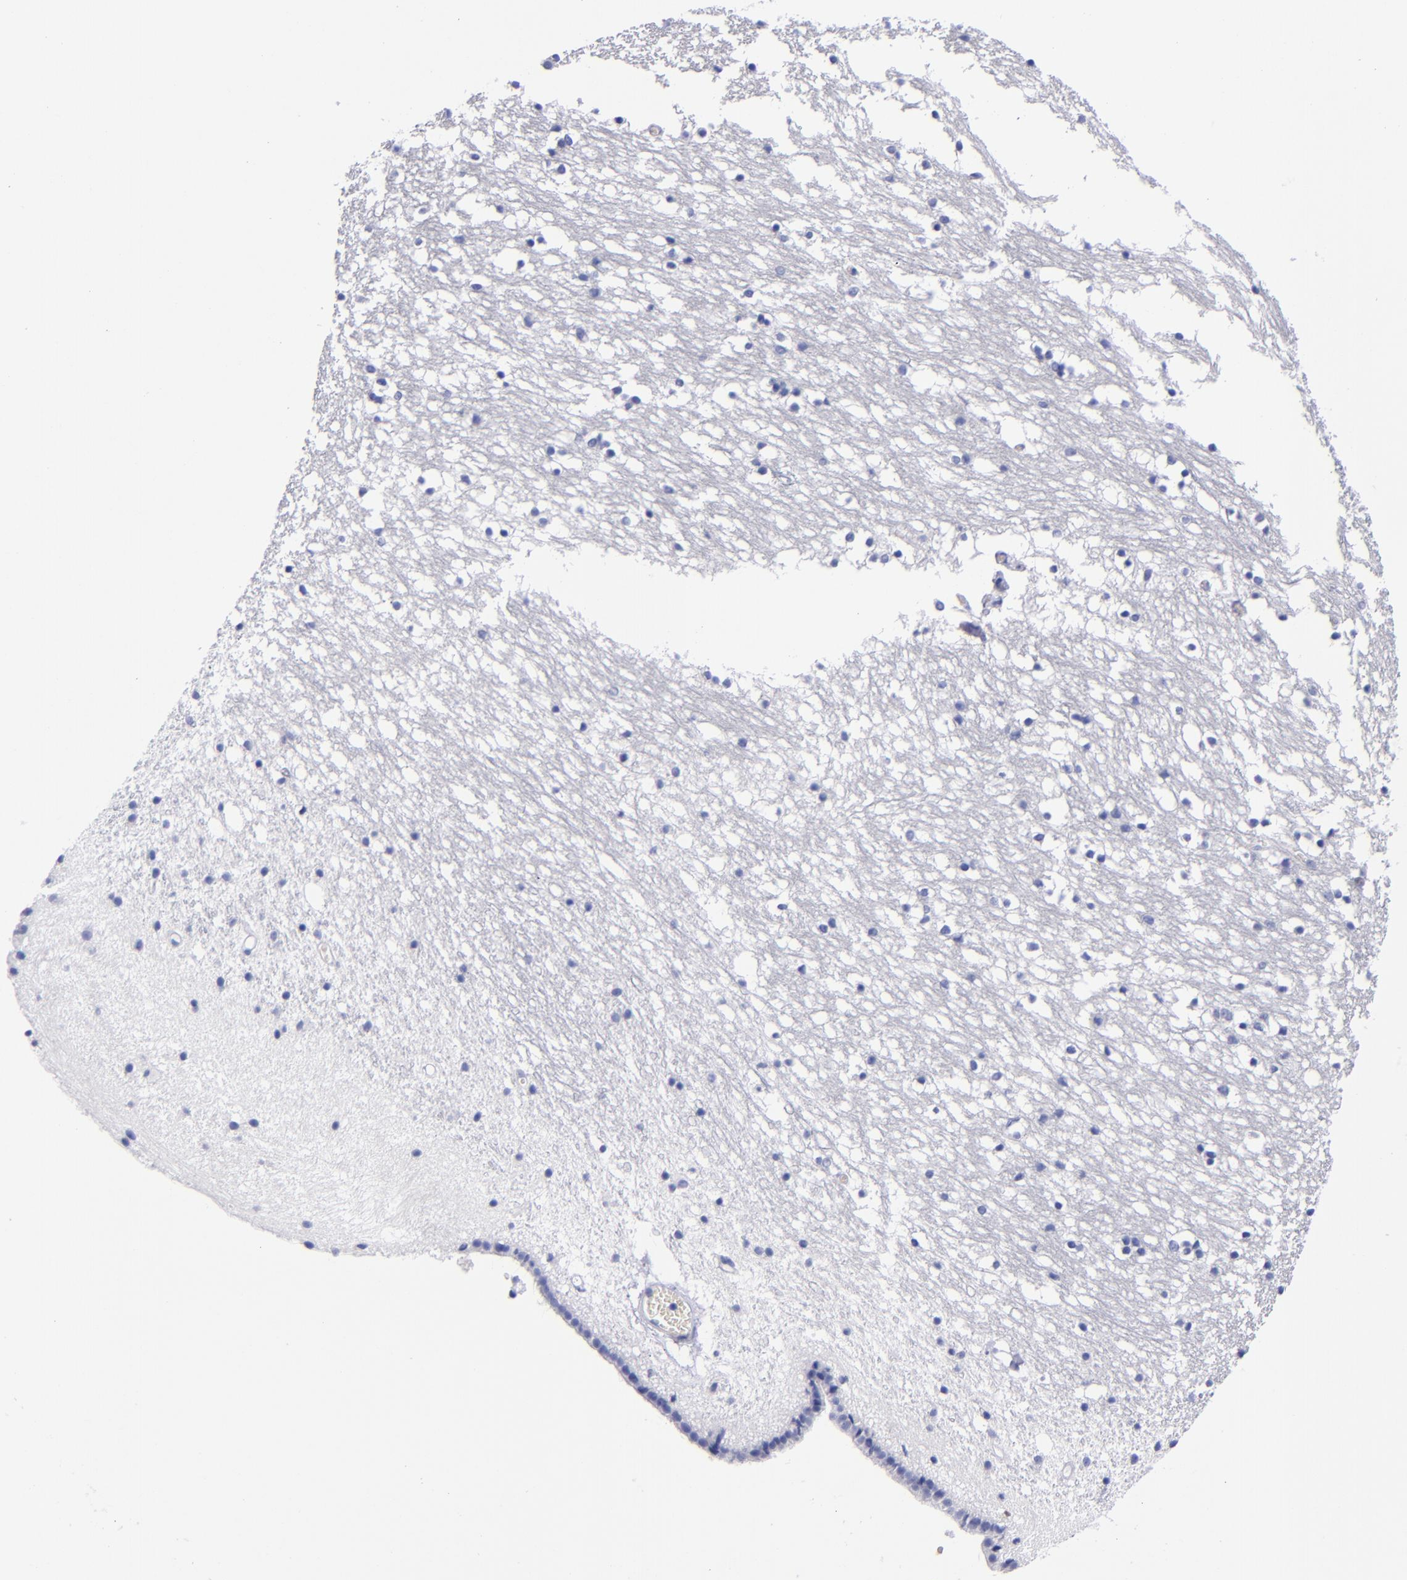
{"staining": {"intensity": "negative", "quantity": "none", "location": "none"}, "tissue": "caudate", "cell_type": "Glial cells", "image_type": "normal", "snomed": [{"axis": "morphology", "description": "Normal tissue, NOS"}, {"axis": "topography", "description": "Lateral ventricle wall"}], "caption": "DAB (3,3'-diaminobenzidine) immunohistochemical staining of unremarkable human caudate shows no significant staining in glial cells.", "gene": "MCM7", "patient": {"sex": "male", "age": 45}}